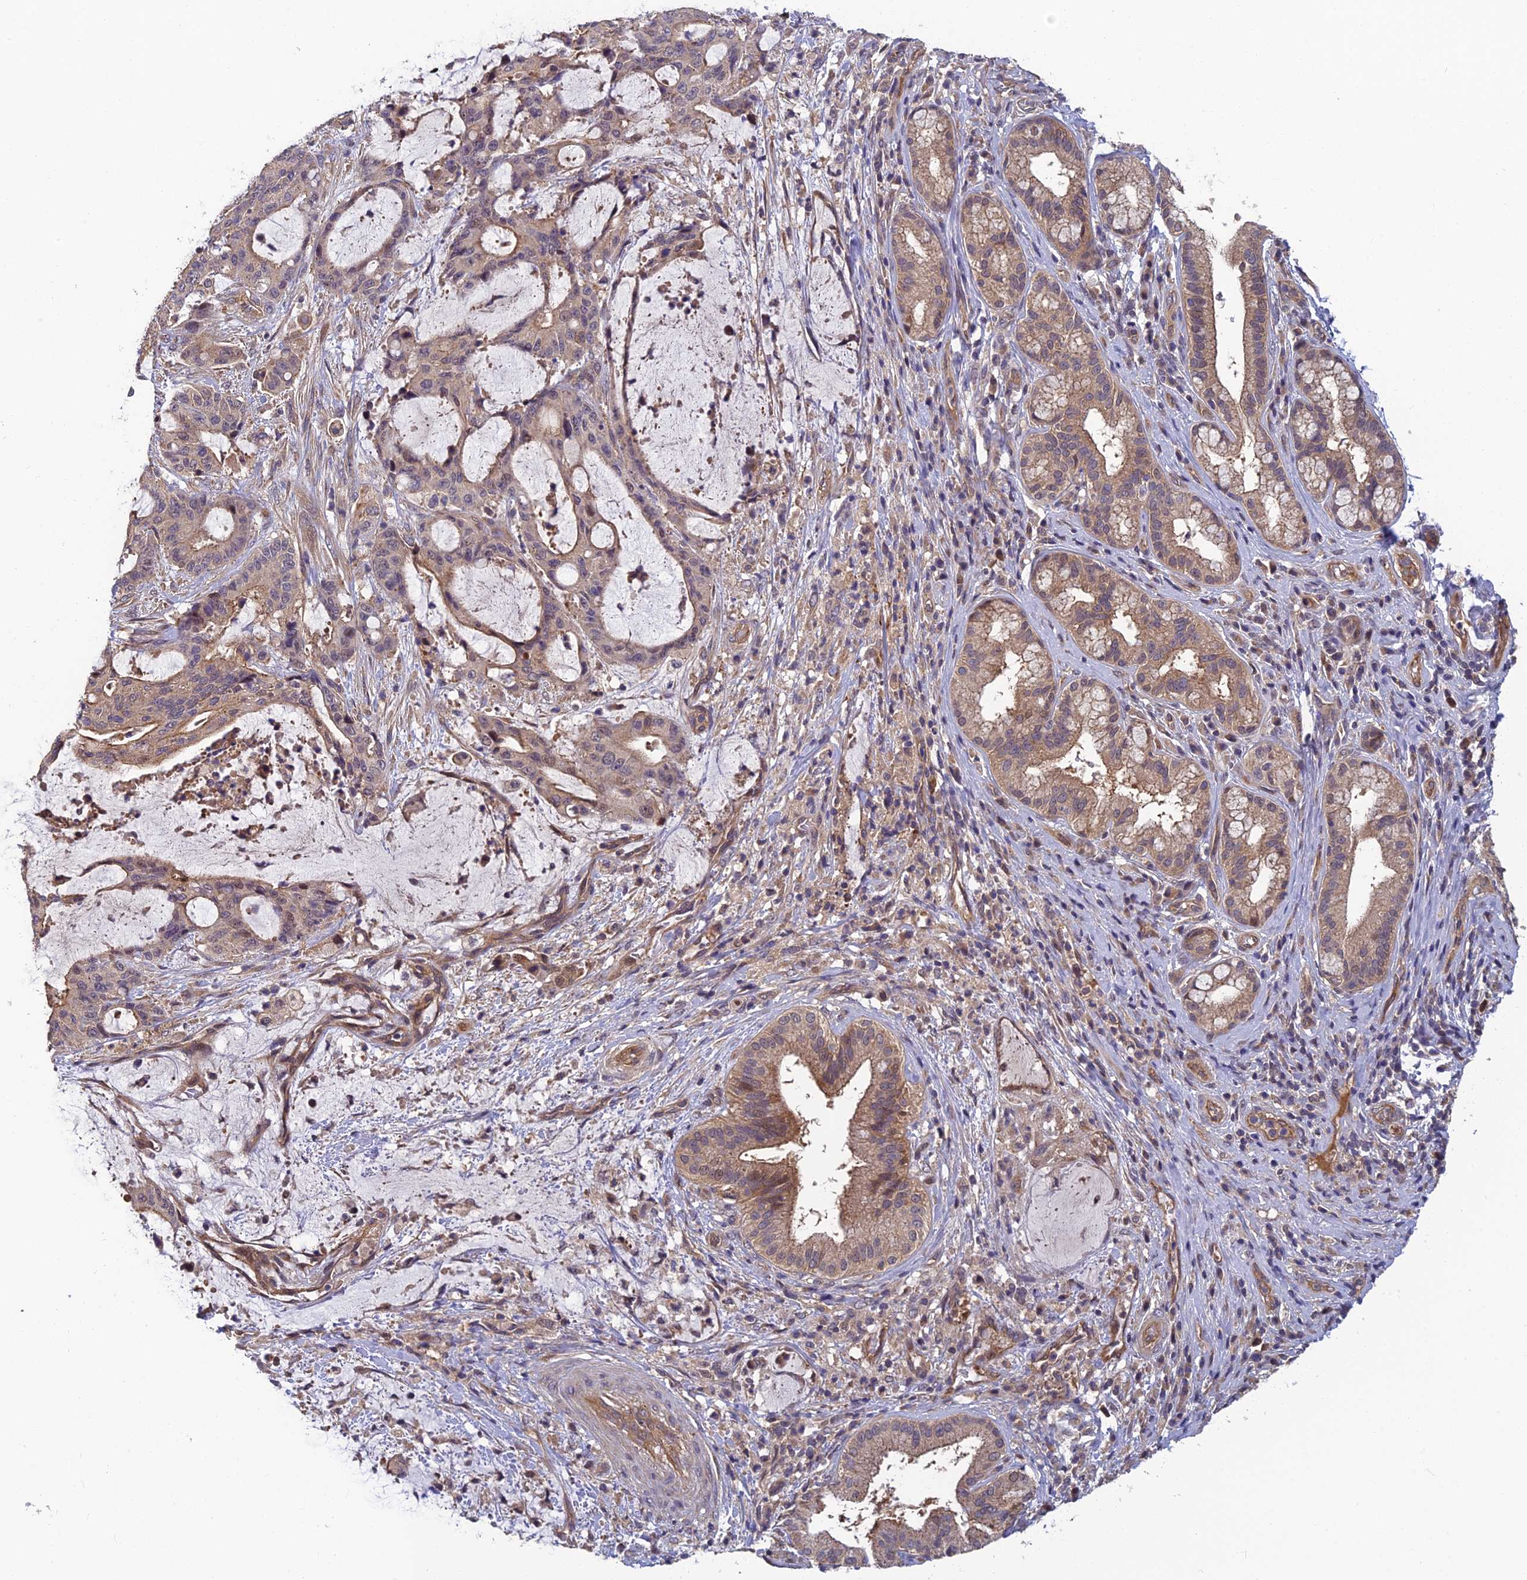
{"staining": {"intensity": "moderate", "quantity": "25%-75%", "location": "cytoplasmic/membranous"}, "tissue": "liver cancer", "cell_type": "Tumor cells", "image_type": "cancer", "snomed": [{"axis": "morphology", "description": "Normal tissue, NOS"}, {"axis": "morphology", "description": "Cholangiocarcinoma"}, {"axis": "topography", "description": "Liver"}, {"axis": "topography", "description": "Peripheral nerve tissue"}], "caption": "Protein analysis of liver cholangiocarcinoma tissue reveals moderate cytoplasmic/membranous positivity in approximately 25%-75% of tumor cells.", "gene": "PIKFYVE", "patient": {"sex": "female", "age": 73}}